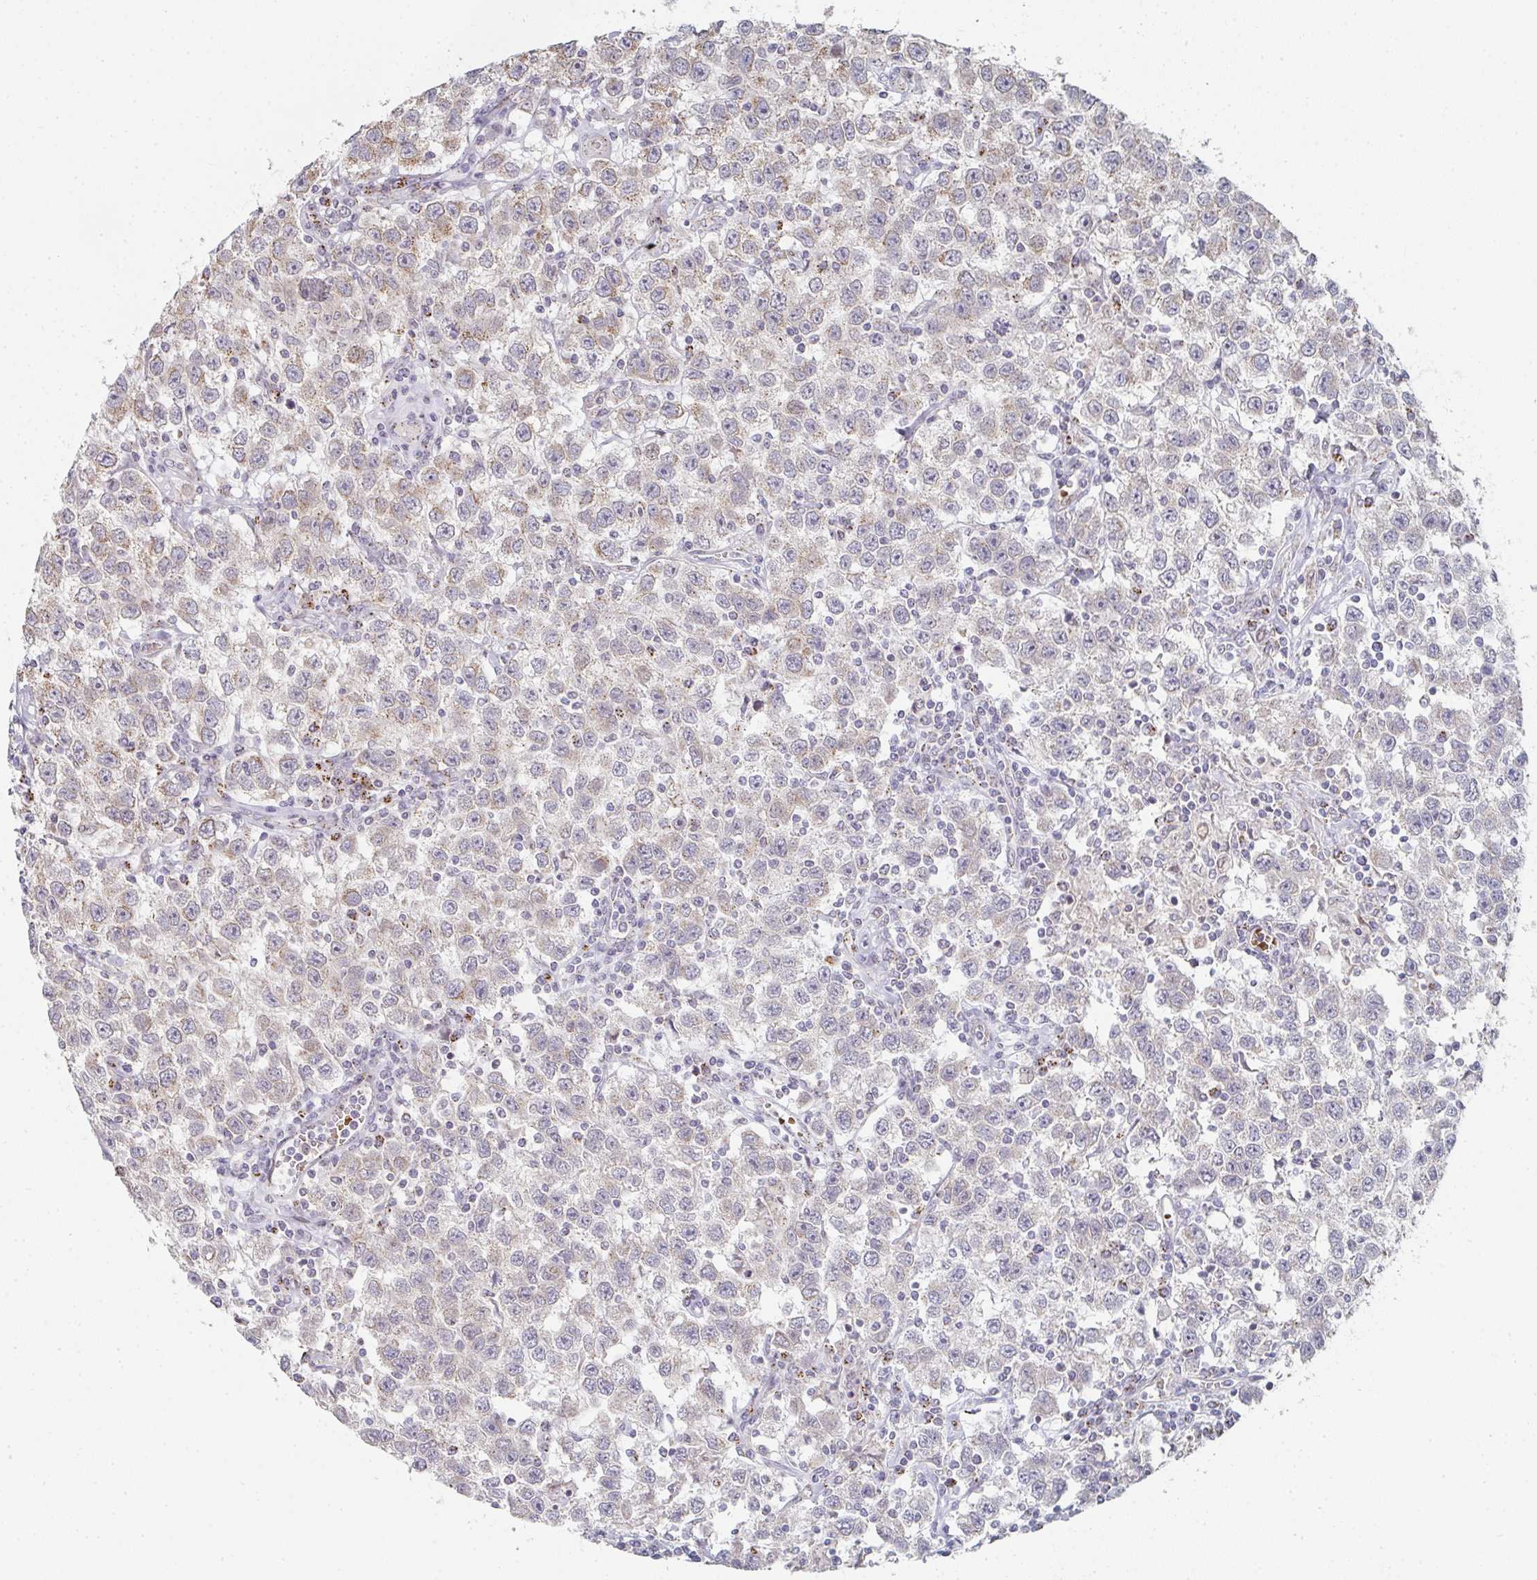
{"staining": {"intensity": "moderate", "quantity": "25%-75%", "location": "cytoplasmic/membranous"}, "tissue": "testis cancer", "cell_type": "Tumor cells", "image_type": "cancer", "snomed": [{"axis": "morphology", "description": "Seminoma, NOS"}, {"axis": "topography", "description": "Testis"}], "caption": "Immunohistochemistry (DAB (3,3'-diaminobenzidine)) staining of human testis cancer (seminoma) displays moderate cytoplasmic/membranous protein staining in approximately 25%-75% of tumor cells. The protein of interest is shown in brown color, while the nuclei are stained blue.", "gene": "ZNF526", "patient": {"sex": "male", "age": 41}}